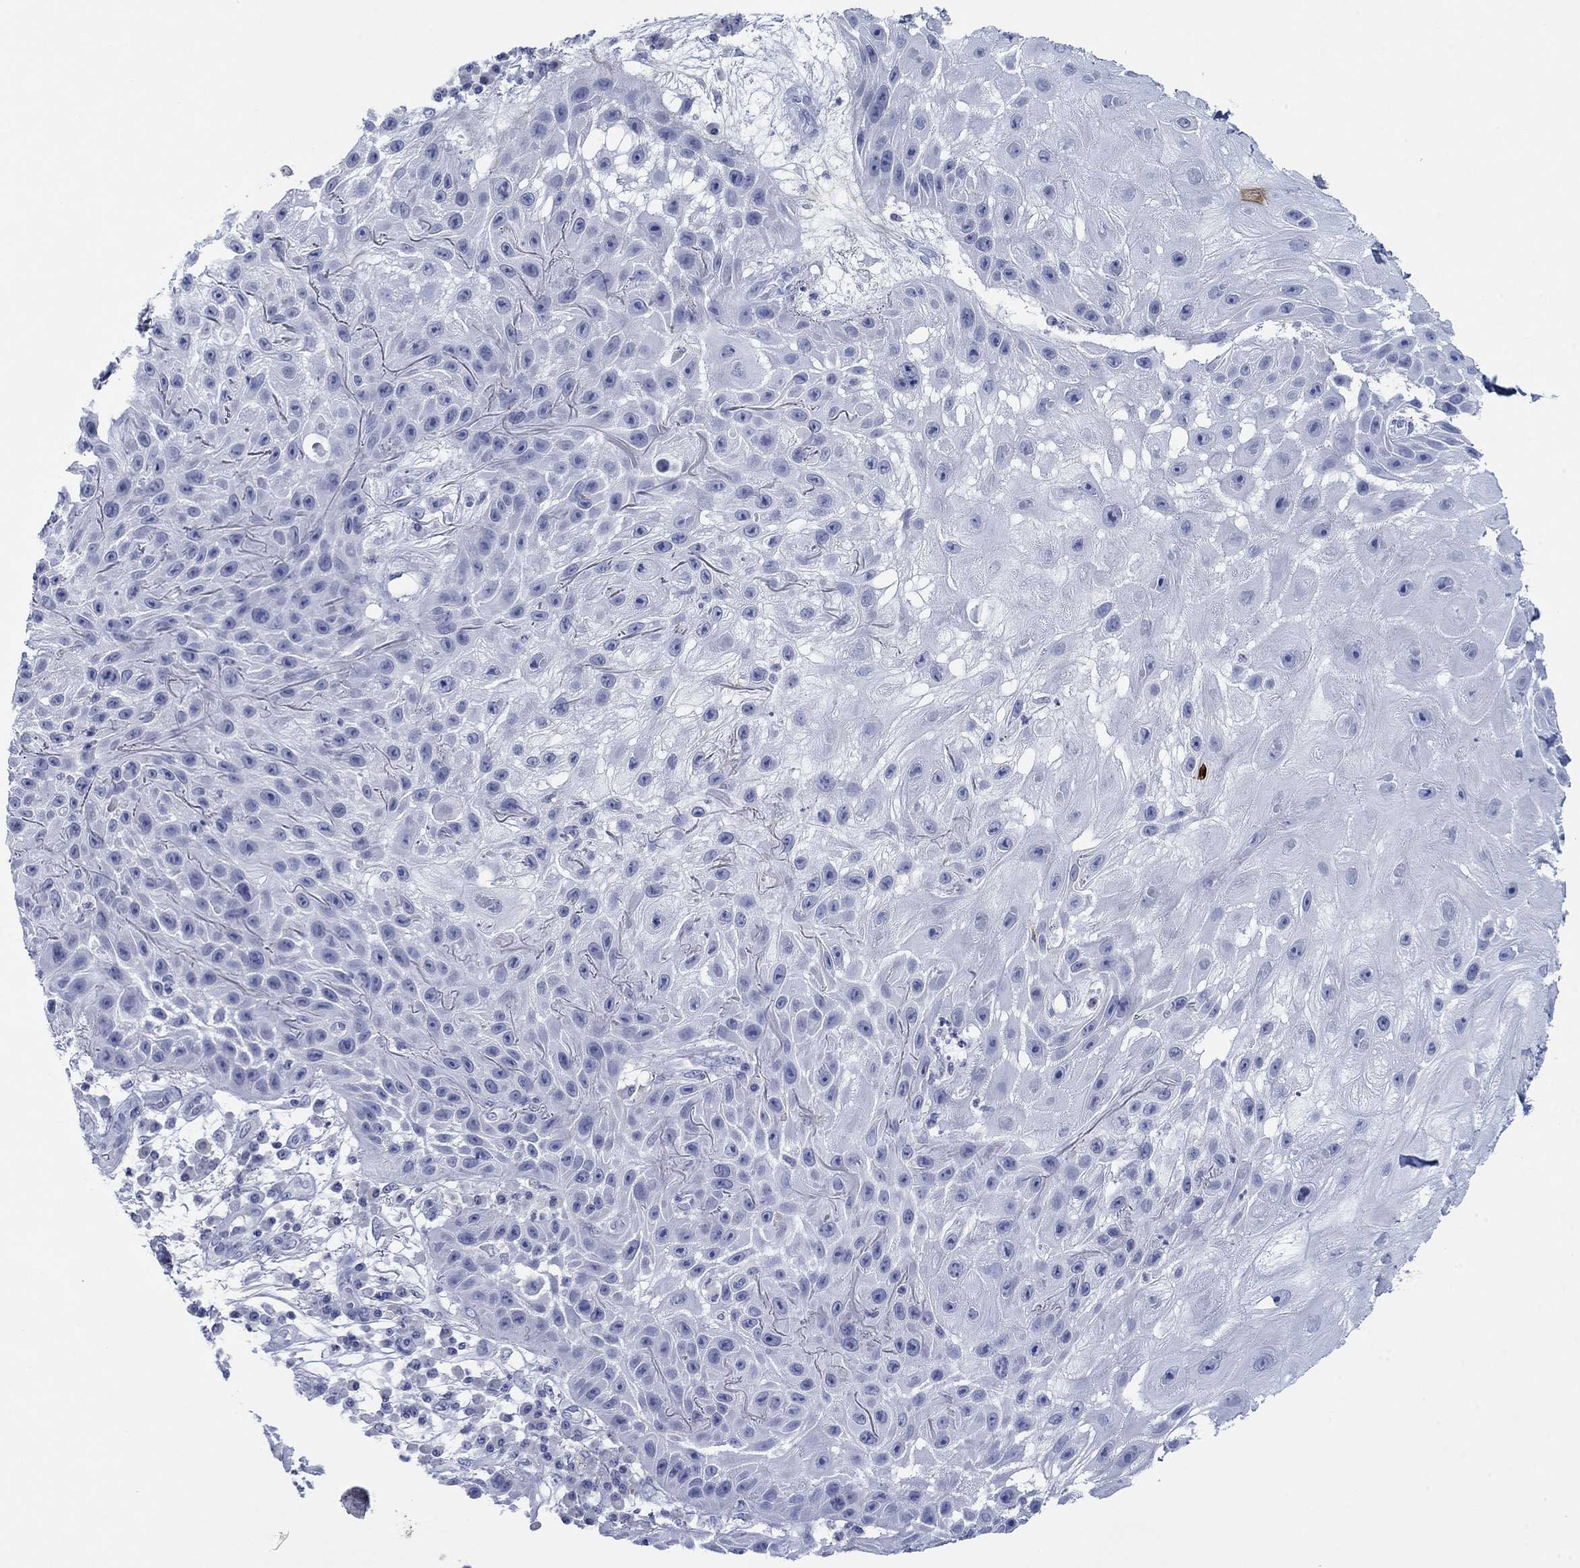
{"staining": {"intensity": "negative", "quantity": "none", "location": "none"}, "tissue": "skin cancer", "cell_type": "Tumor cells", "image_type": "cancer", "snomed": [{"axis": "morphology", "description": "Normal tissue, NOS"}, {"axis": "morphology", "description": "Squamous cell carcinoma, NOS"}, {"axis": "topography", "description": "Skin"}], "caption": "Micrograph shows no protein staining in tumor cells of skin cancer (squamous cell carcinoma) tissue.", "gene": "PDYN", "patient": {"sex": "male", "age": 79}}